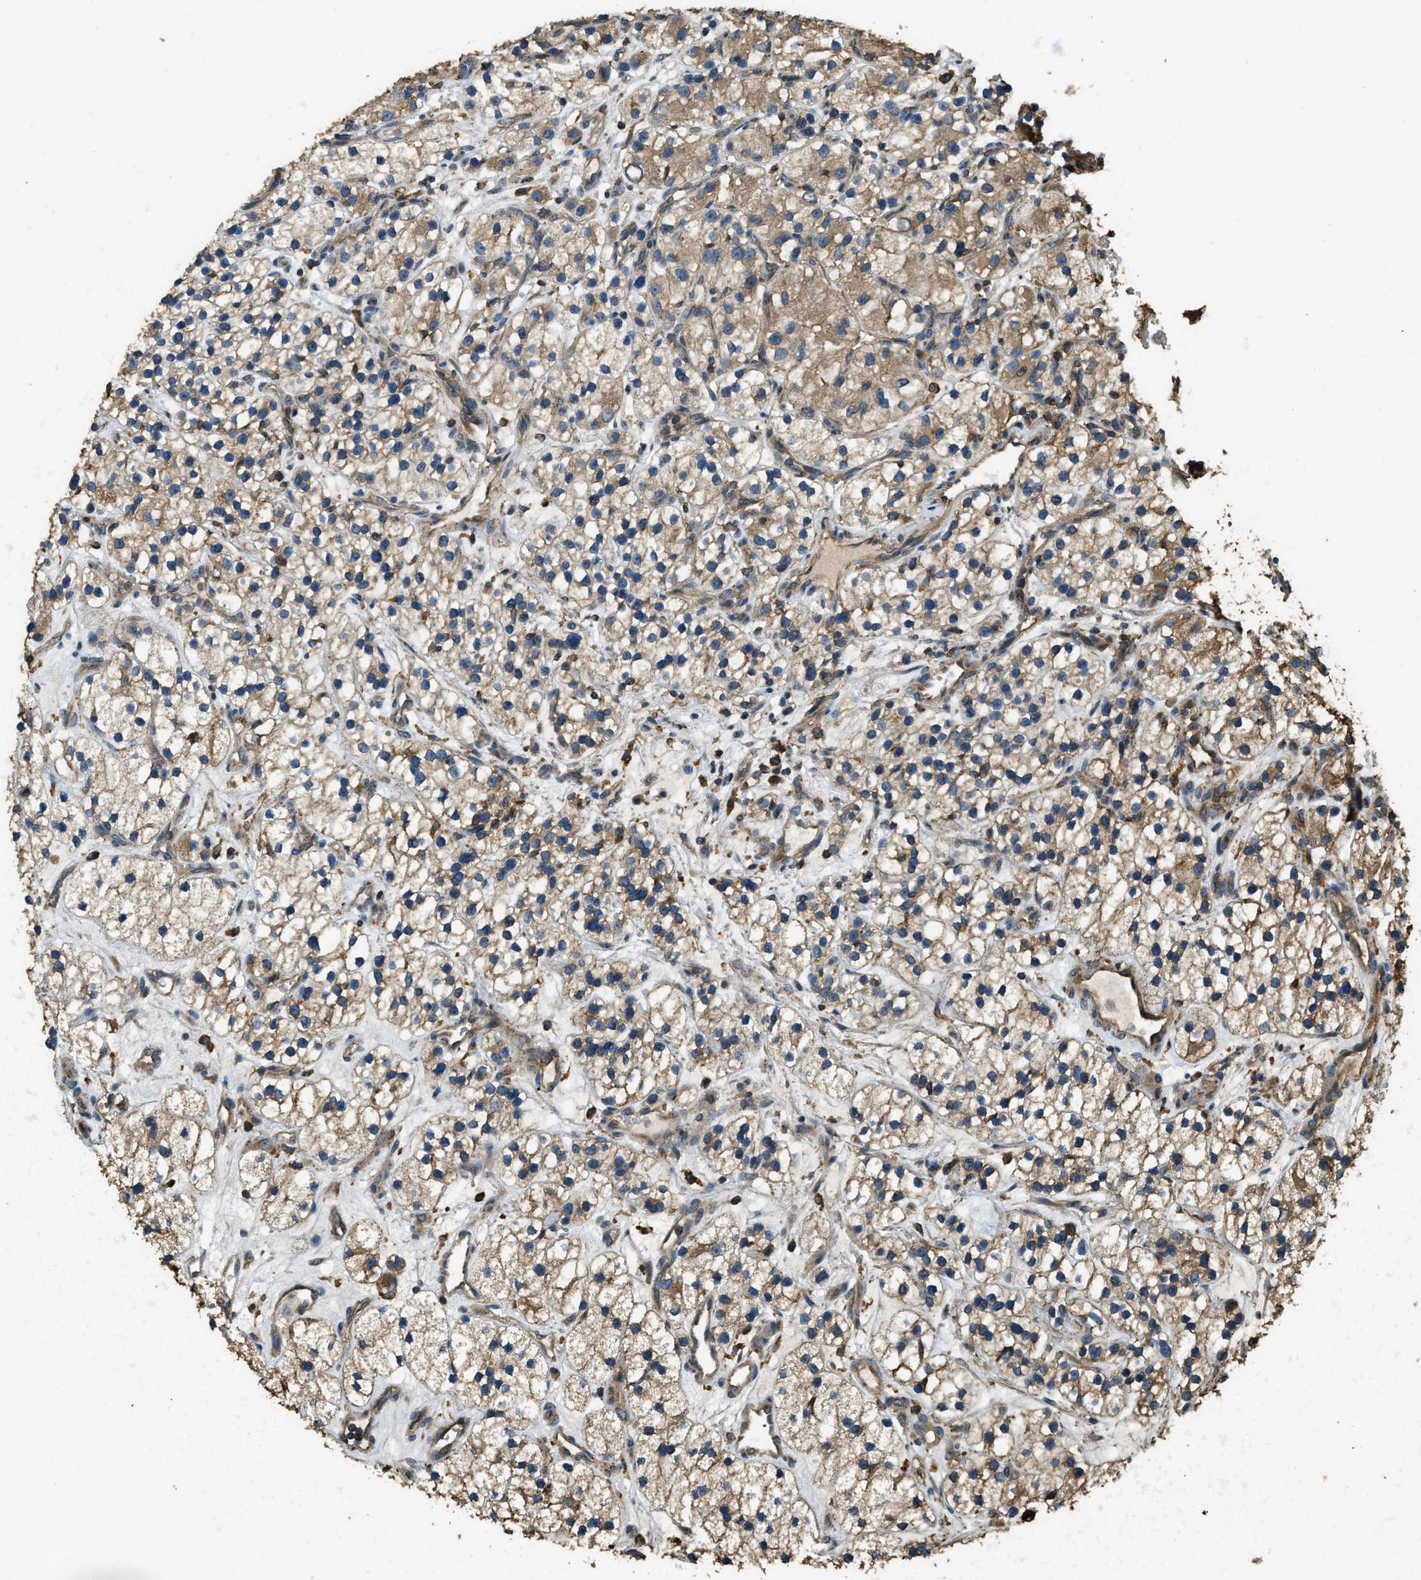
{"staining": {"intensity": "moderate", "quantity": ">75%", "location": "cytoplasmic/membranous"}, "tissue": "renal cancer", "cell_type": "Tumor cells", "image_type": "cancer", "snomed": [{"axis": "morphology", "description": "Adenocarcinoma, NOS"}, {"axis": "topography", "description": "Kidney"}], "caption": "Adenocarcinoma (renal) stained with immunohistochemistry (IHC) displays moderate cytoplasmic/membranous expression in about >75% of tumor cells. Nuclei are stained in blue.", "gene": "ERGIC1", "patient": {"sex": "female", "age": 57}}